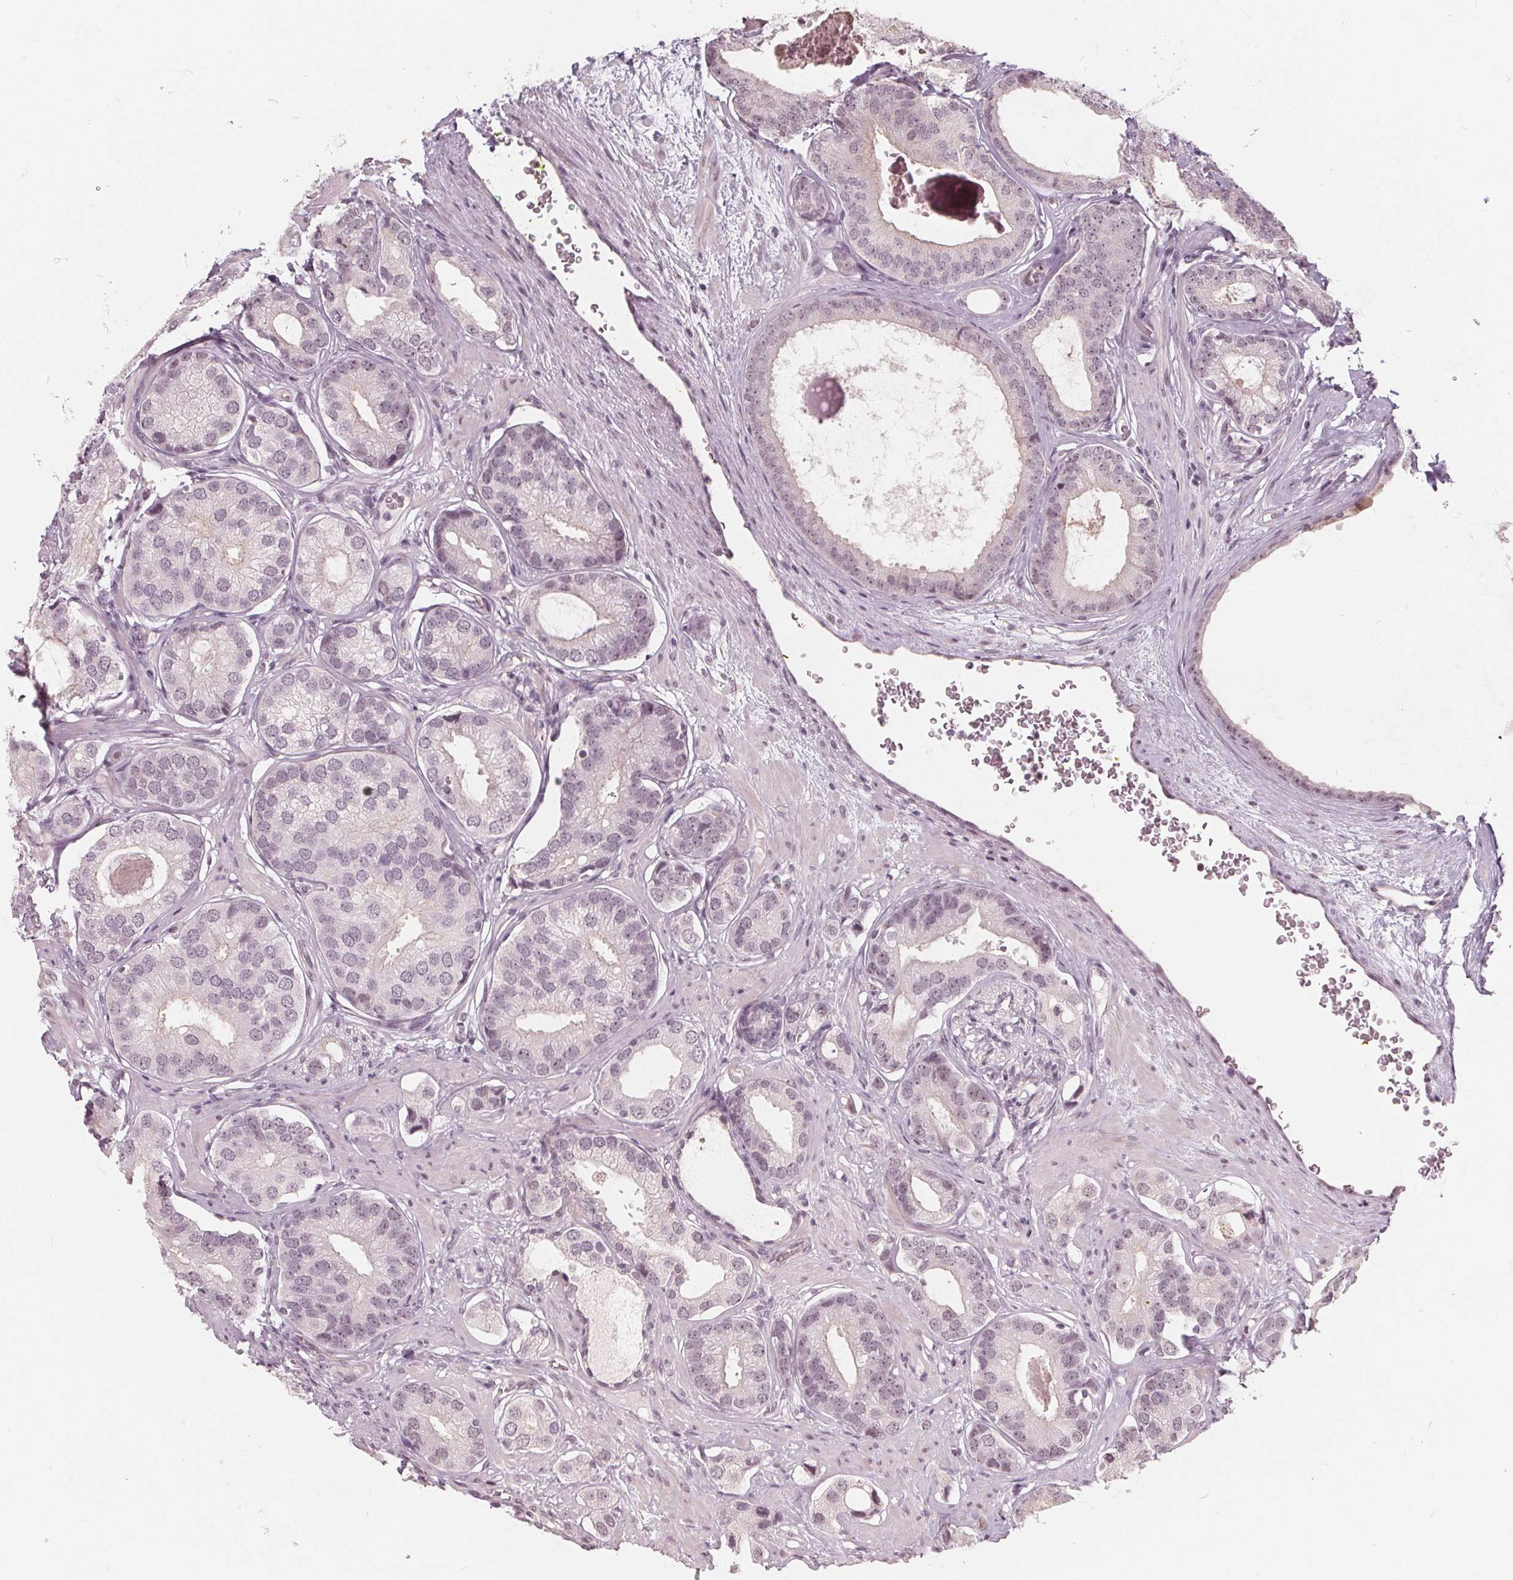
{"staining": {"intensity": "weak", "quantity": "<25%", "location": "nuclear"}, "tissue": "prostate cancer", "cell_type": "Tumor cells", "image_type": "cancer", "snomed": [{"axis": "morphology", "description": "Adenocarcinoma, Low grade"}, {"axis": "topography", "description": "Prostate"}], "caption": "Tumor cells are negative for protein expression in human prostate cancer (adenocarcinoma (low-grade)).", "gene": "NUP210L", "patient": {"sex": "male", "age": 61}}